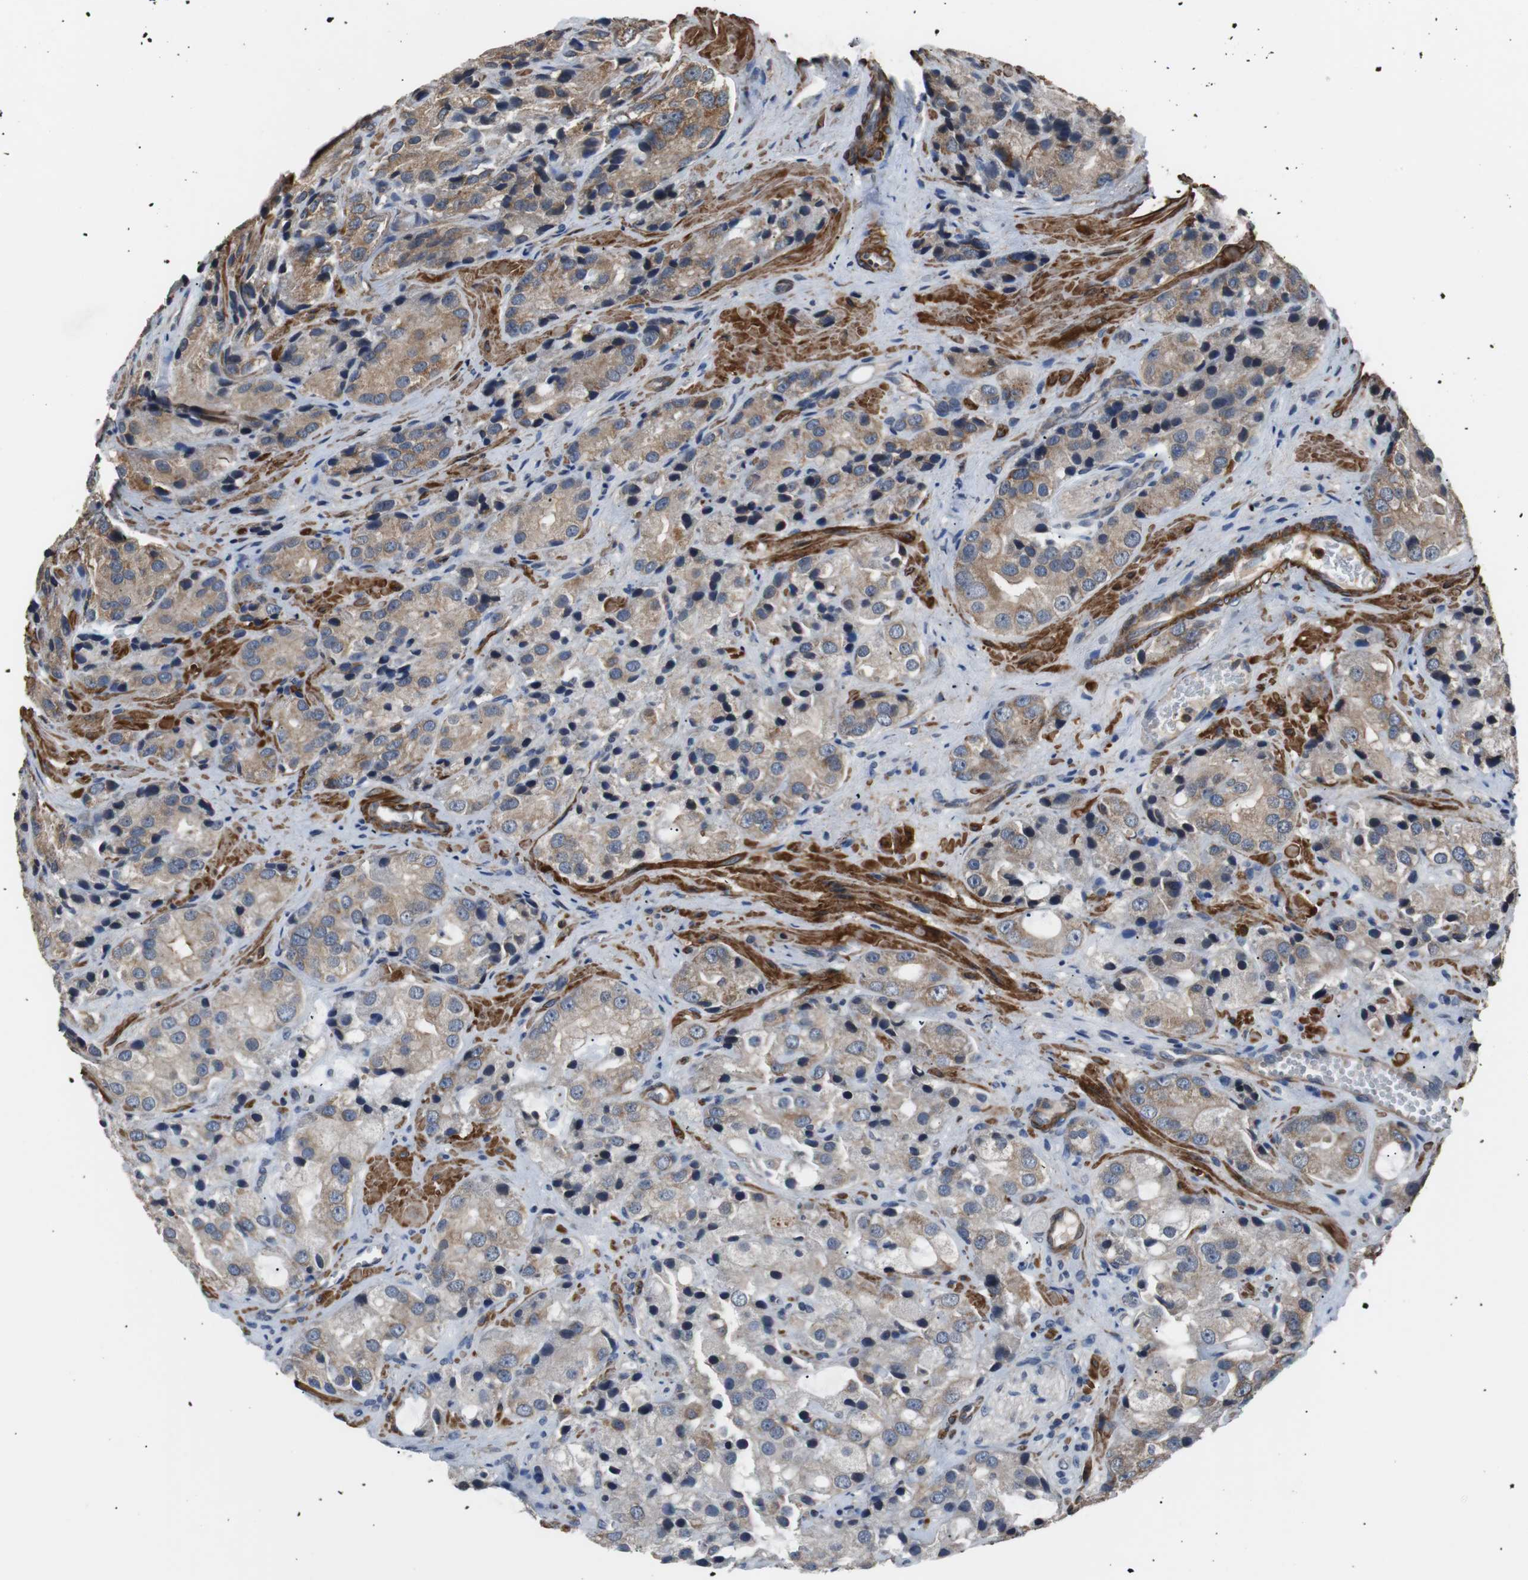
{"staining": {"intensity": "weak", "quantity": "25%-75%", "location": "cytoplasmic/membranous"}, "tissue": "prostate cancer", "cell_type": "Tumor cells", "image_type": "cancer", "snomed": [{"axis": "morphology", "description": "Adenocarcinoma, High grade"}, {"axis": "topography", "description": "Prostate"}], "caption": "The histopathology image exhibits staining of prostate cancer, revealing weak cytoplasmic/membranous protein expression (brown color) within tumor cells. The protein is stained brown, and the nuclei are stained in blue (DAB IHC with brightfield microscopy, high magnification).", "gene": "PITRM1", "patient": {"sex": "male", "age": 70}}